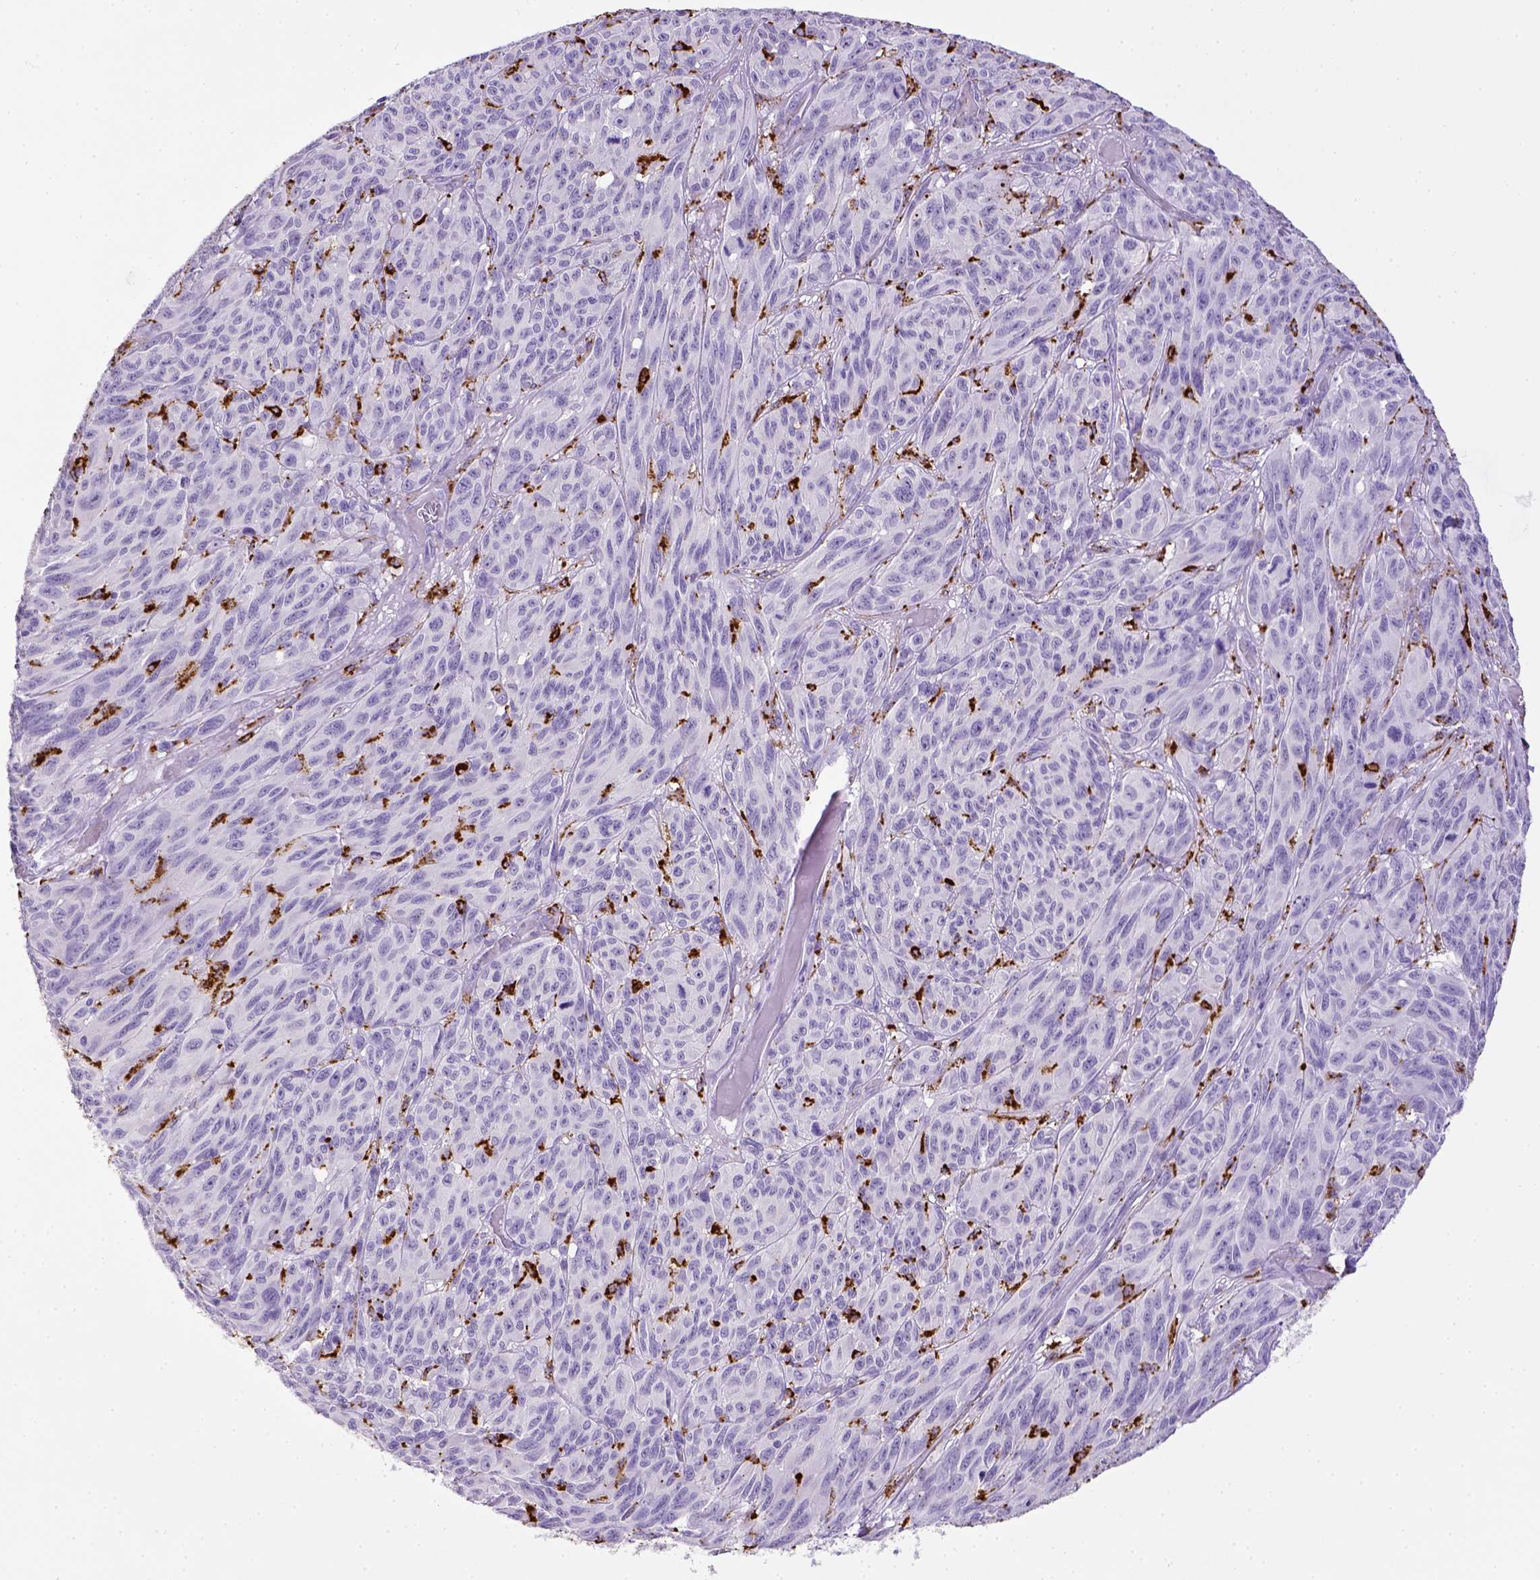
{"staining": {"intensity": "negative", "quantity": "none", "location": "none"}, "tissue": "melanoma", "cell_type": "Tumor cells", "image_type": "cancer", "snomed": [{"axis": "morphology", "description": "Malignant melanoma, NOS"}, {"axis": "topography", "description": "Vulva, labia, clitoris and Bartholin´s gland, NO"}], "caption": "Immunohistochemical staining of human melanoma demonstrates no significant staining in tumor cells. (DAB immunohistochemistry (IHC), high magnification).", "gene": "CD68", "patient": {"sex": "female", "age": 75}}